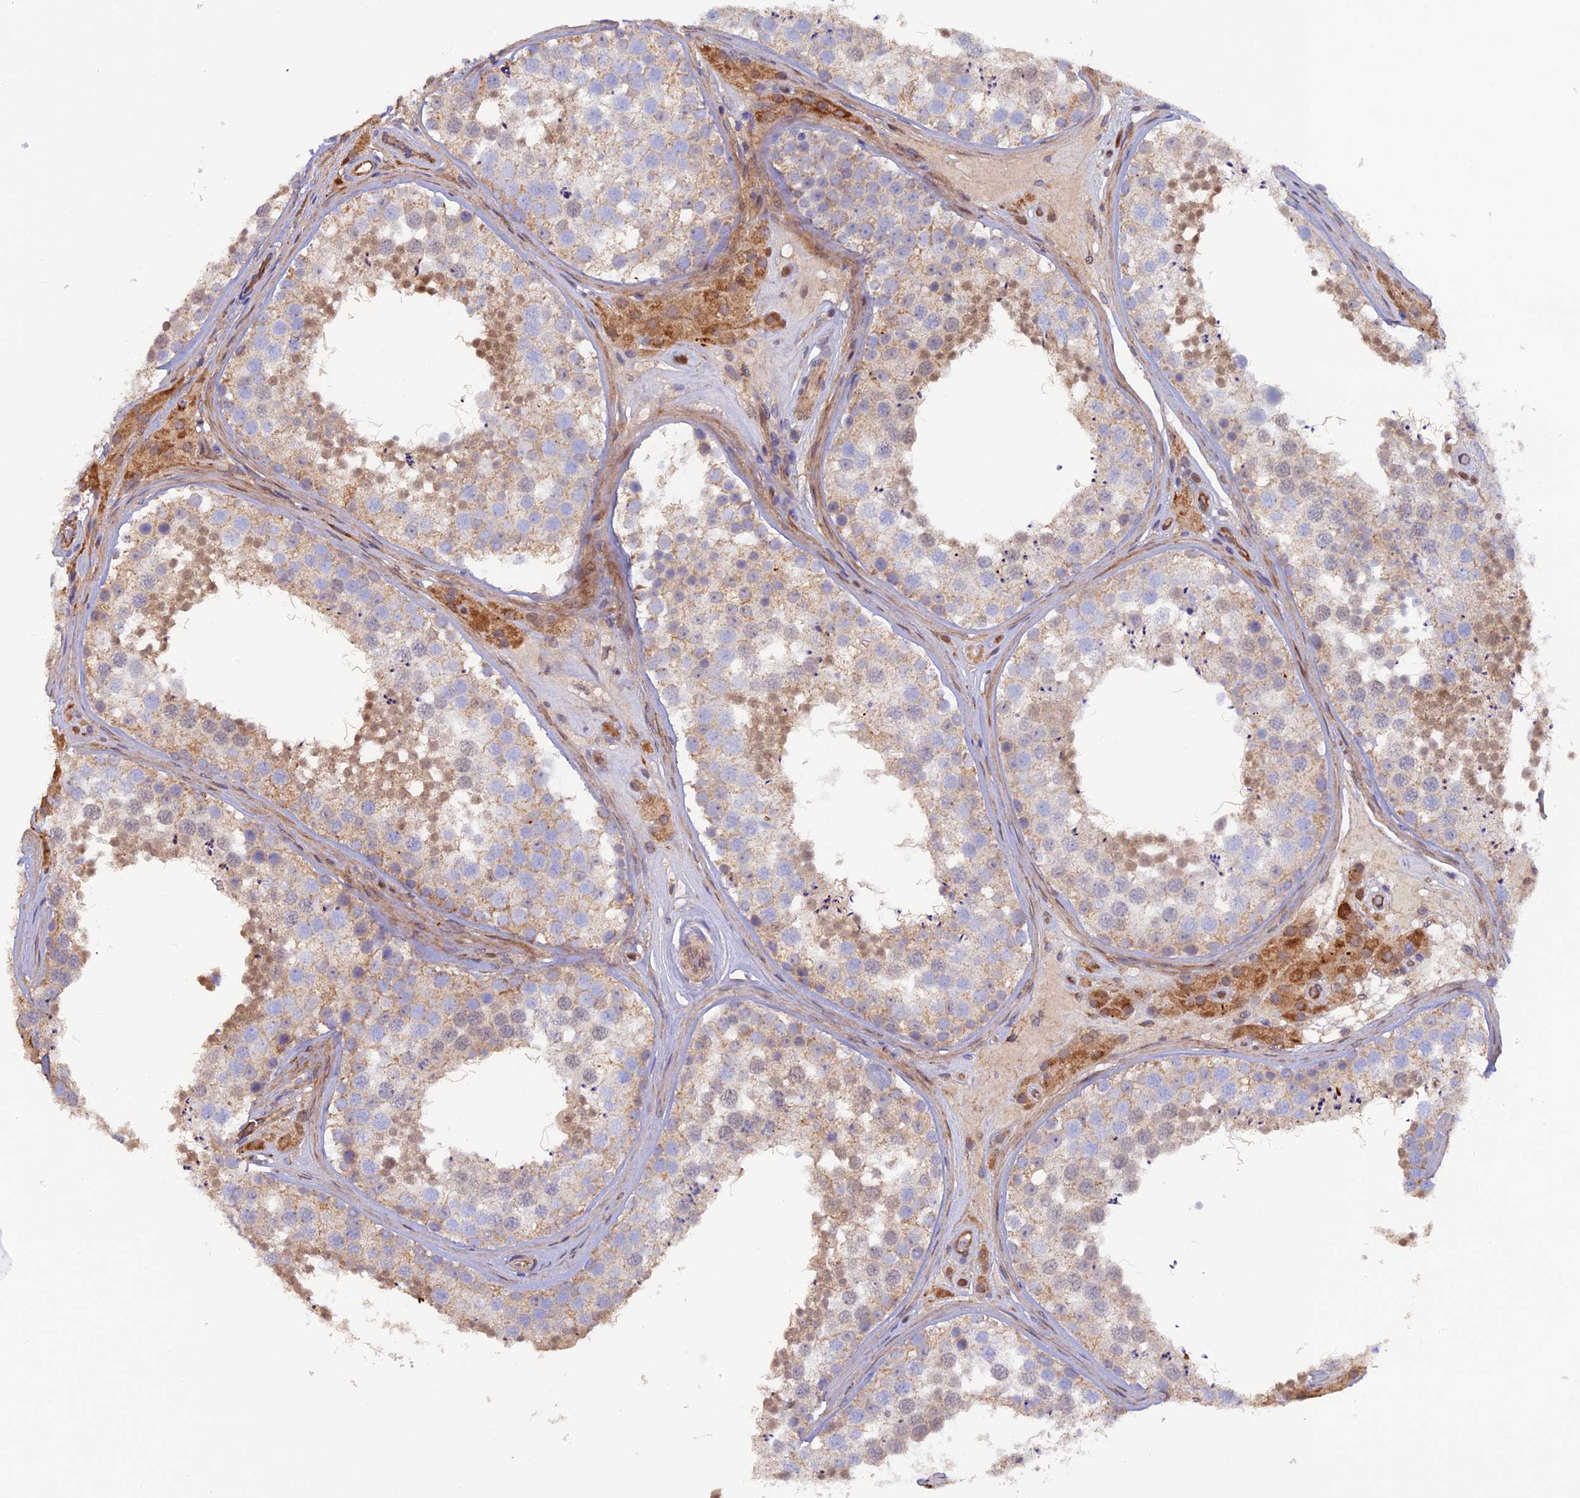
{"staining": {"intensity": "weak", "quantity": "25%-75%", "location": "cytoplasmic/membranous,nuclear"}, "tissue": "testis", "cell_type": "Cells in seminiferous ducts", "image_type": "normal", "snomed": [{"axis": "morphology", "description": "Normal tissue, NOS"}, {"axis": "topography", "description": "Testis"}], "caption": "This micrograph demonstrates IHC staining of unremarkable human testis, with low weak cytoplasmic/membranous,nuclear positivity in about 25%-75% of cells in seminiferous ducts.", "gene": "DUS3L", "patient": {"sex": "male", "age": 46}}